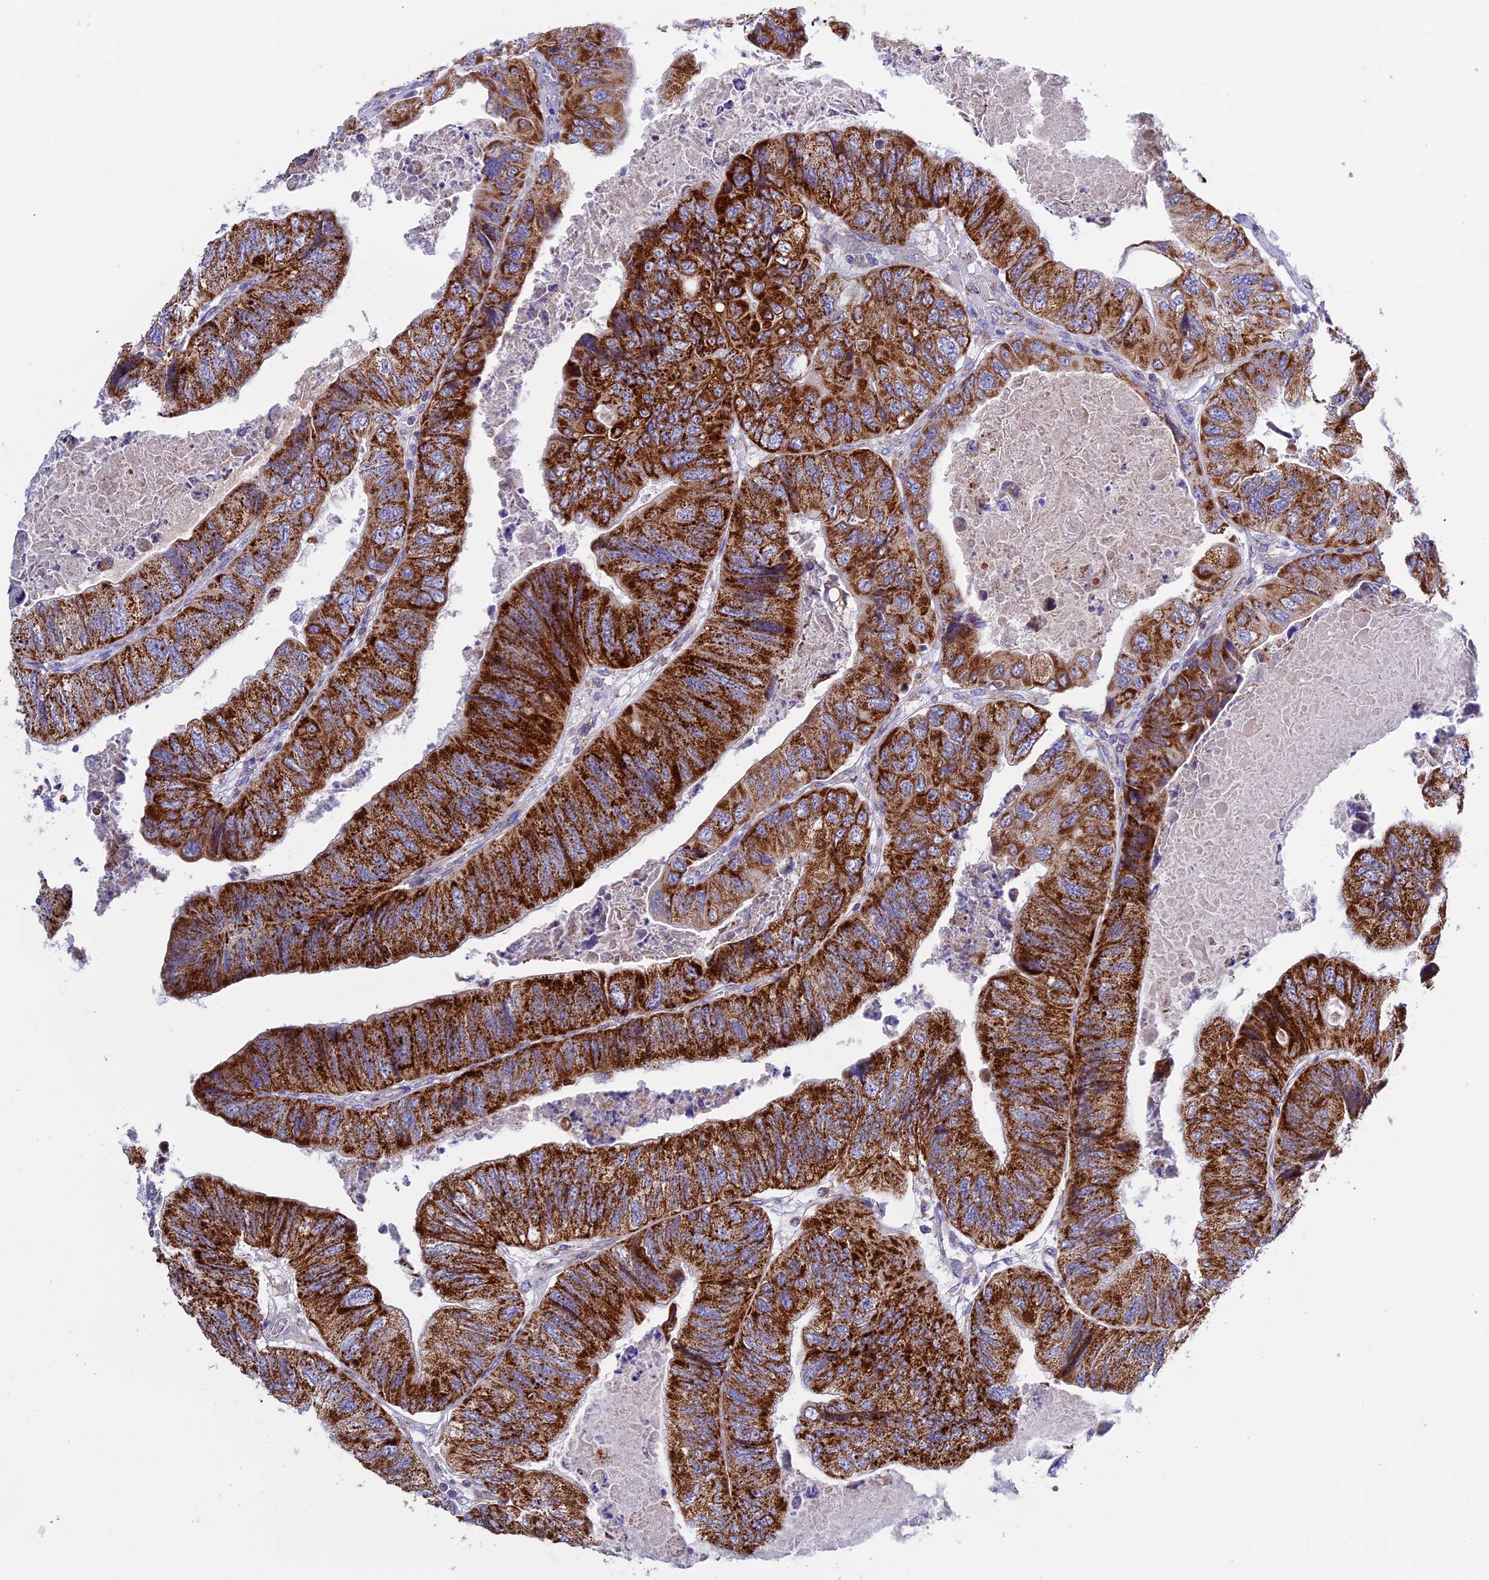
{"staining": {"intensity": "strong", "quantity": ">75%", "location": "cytoplasmic/membranous"}, "tissue": "colorectal cancer", "cell_type": "Tumor cells", "image_type": "cancer", "snomed": [{"axis": "morphology", "description": "Adenocarcinoma, NOS"}, {"axis": "topography", "description": "Rectum"}], "caption": "Protein expression analysis of human colorectal adenocarcinoma reveals strong cytoplasmic/membranous positivity in about >75% of tumor cells.", "gene": "MRPS34", "patient": {"sex": "male", "age": 63}}